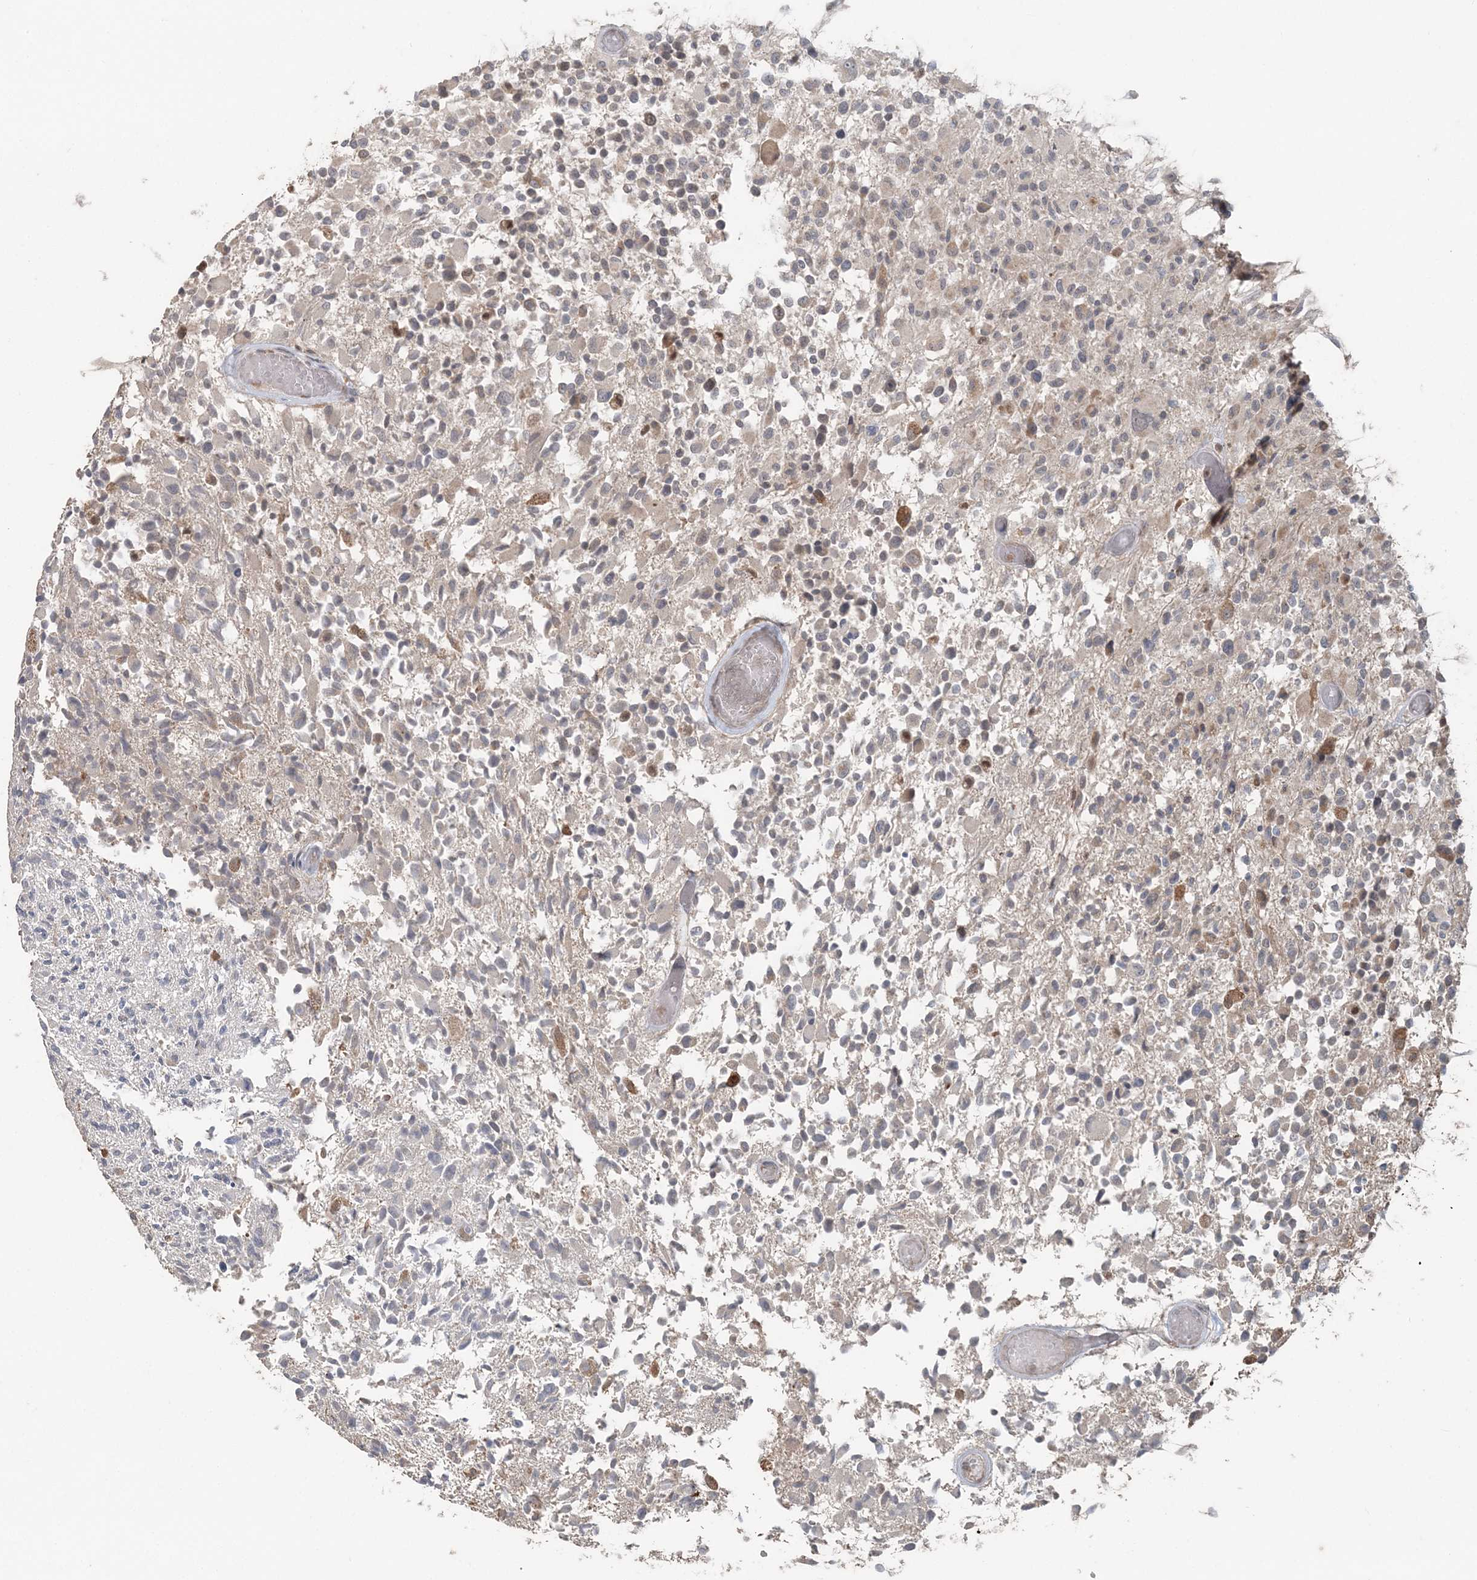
{"staining": {"intensity": "negative", "quantity": "none", "location": "none"}, "tissue": "glioma", "cell_type": "Tumor cells", "image_type": "cancer", "snomed": [{"axis": "morphology", "description": "Glioma, malignant, High grade"}, {"axis": "morphology", "description": "Glioblastoma, NOS"}, {"axis": "topography", "description": "Brain"}], "caption": "Glioma was stained to show a protein in brown. There is no significant positivity in tumor cells.", "gene": "SLU7", "patient": {"sex": "male", "age": 60}}